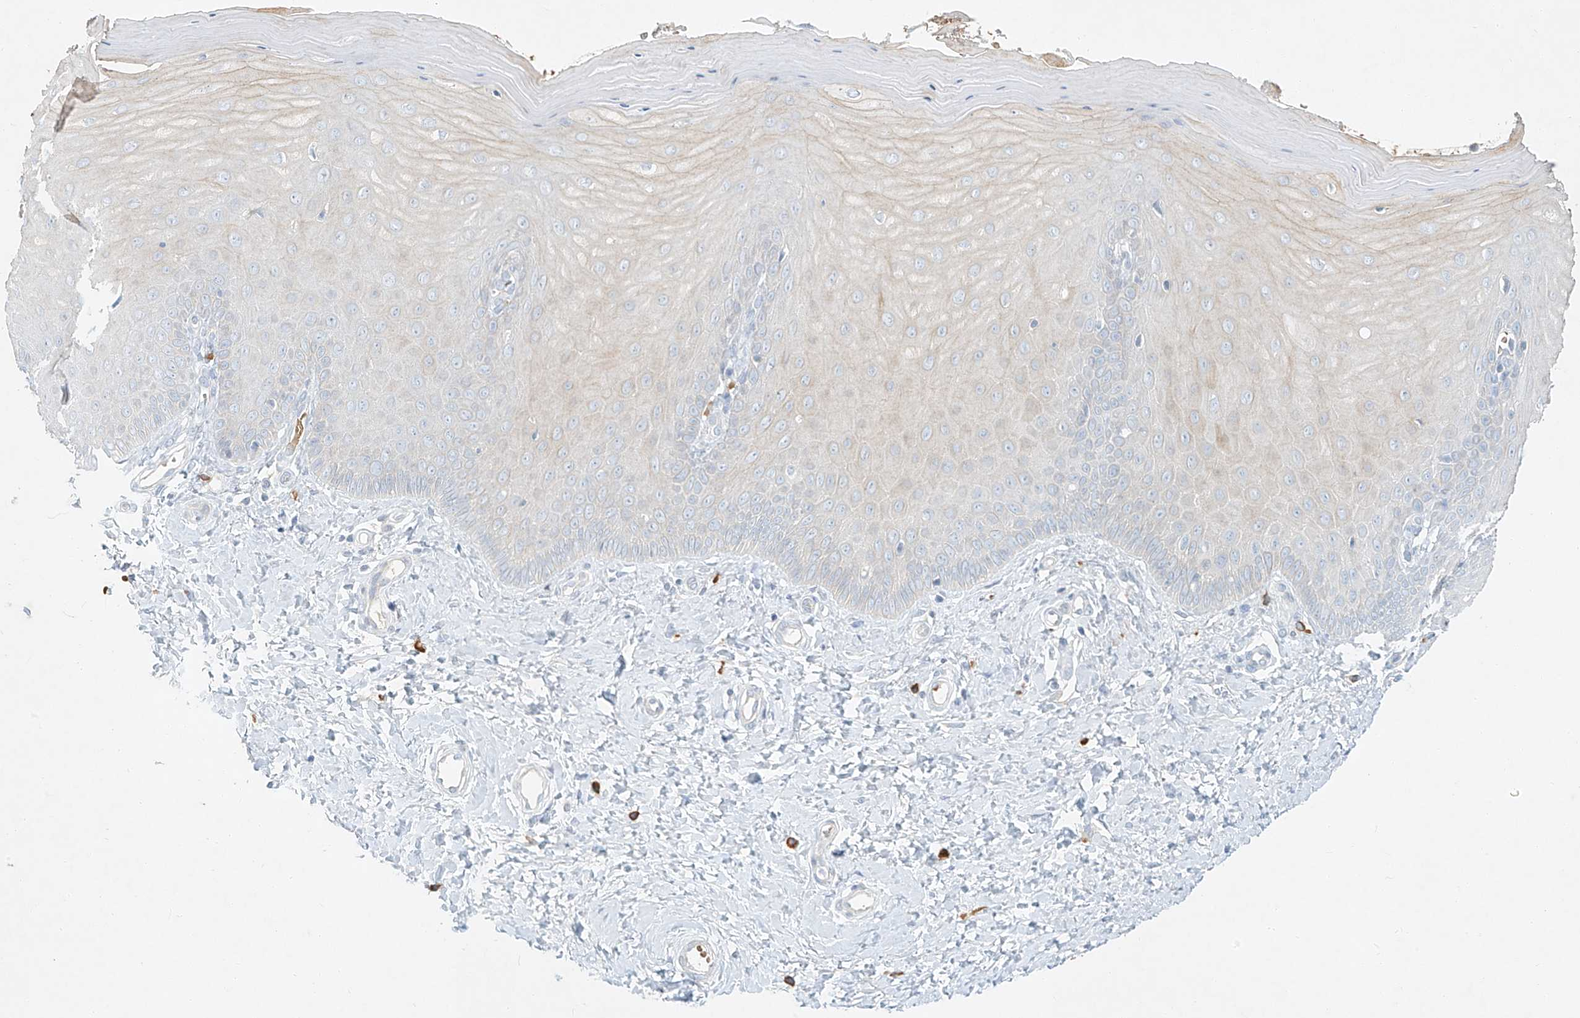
{"staining": {"intensity": "negative", "quantity": "none", "location": "none"}, "tissue": "cervix", "cell_type": "Glandular cells", "image_type": "normal", "snomed": [{"axis": "morphology", "description": "Normal tissue, NOS"}, {"axis": "topography", "description": "Cervix"}], "caption": "Human cervix stained for a protein using immunohistochemistry (IHC) reveals no expression in glandular cells.", "gene": "SYTL3", "patient": {"sex": "female", "age": 55}}